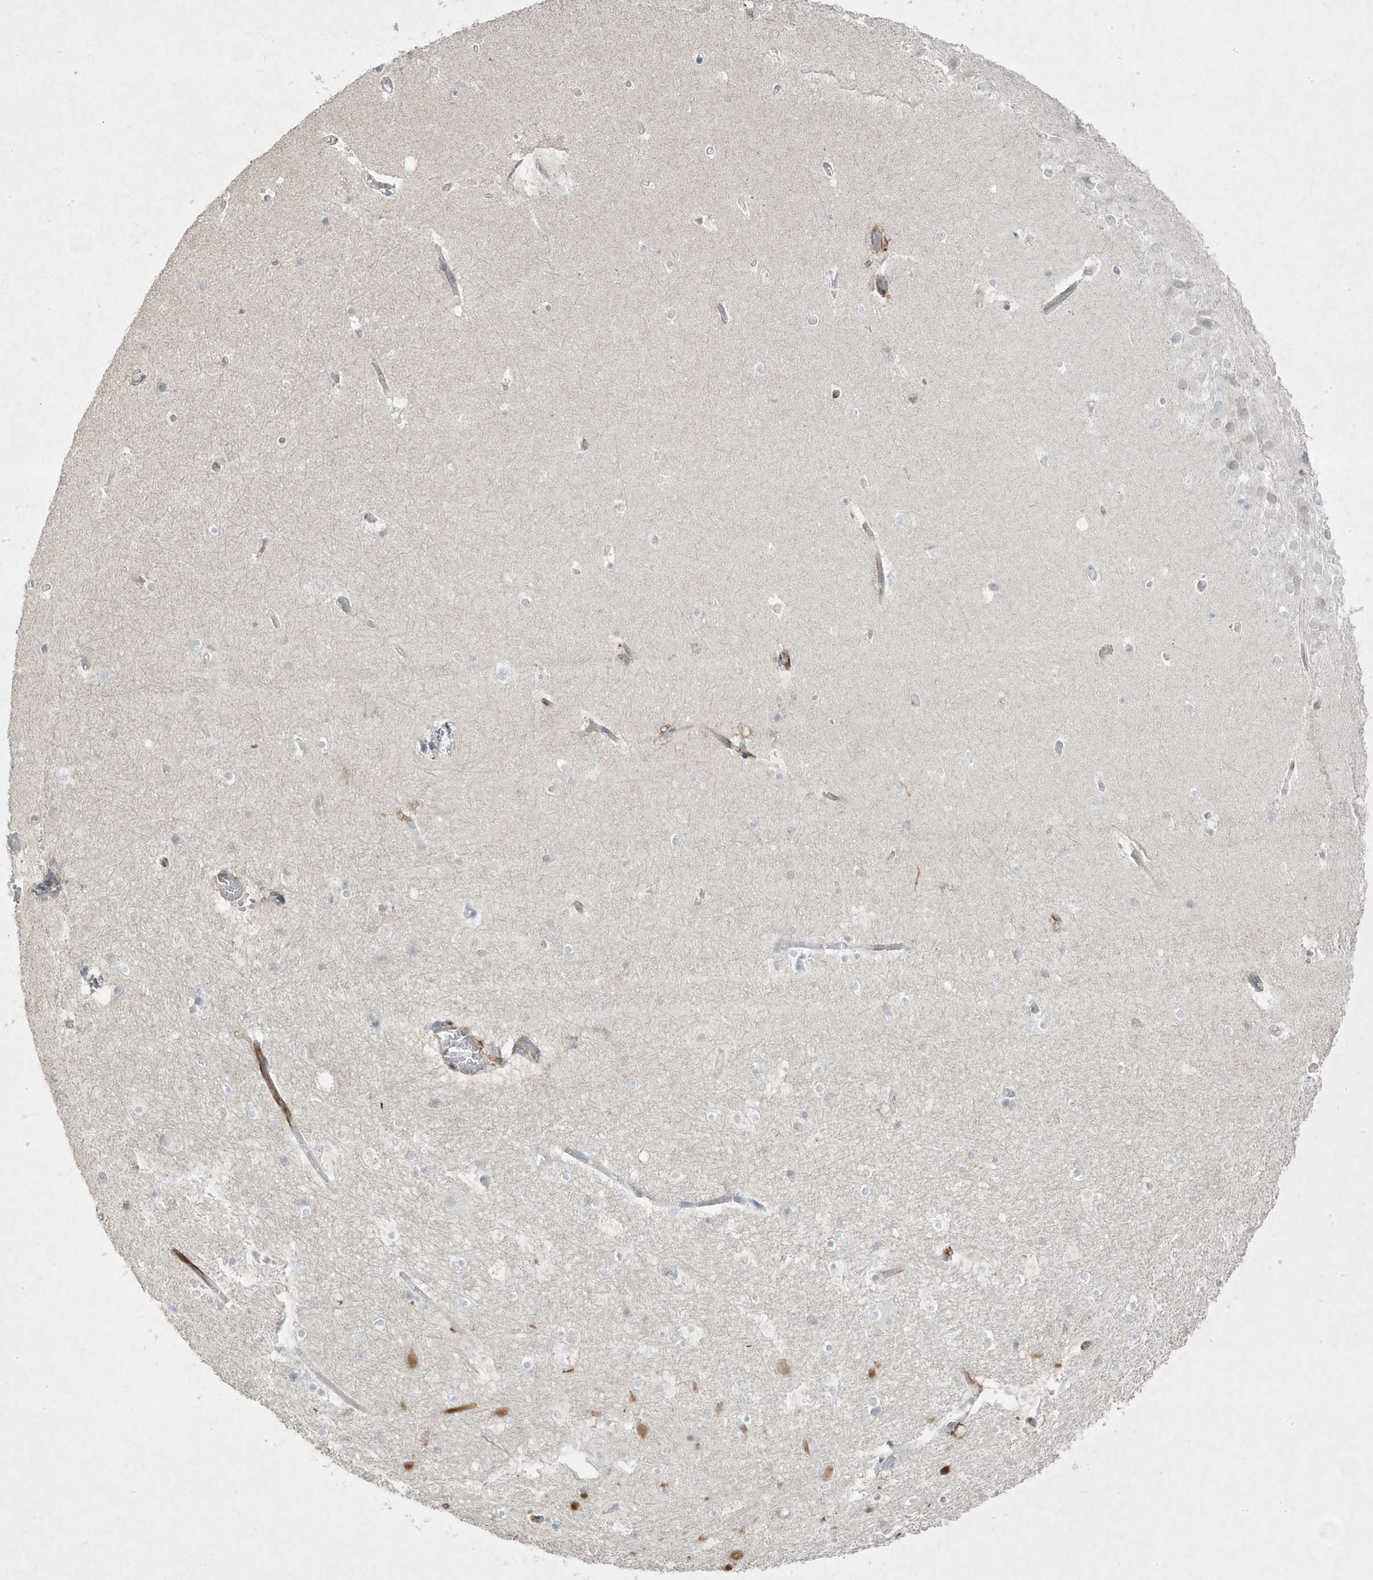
{"staining": {"intensity": "negative", "quantity": "none", "location": "none"}, "tissue": "hippocampus", "cell_type": "Glial cells", "image_type": "normal", "snomed": [{"axis": "morphology", "description": "Normal tissue, NOS"}, {"axis": "topography", "description": "Hippocampus"}], "caption": "DAB immunohistochemical staining of unremarkable hippocampus exhibits no significant expression in glial cells. (DAB immunohistochemistry (IHC) visualized using brightfield microscopy, high magnification).", "gene": "RGL4", "patient": {"sex": "female", "age": 52}}